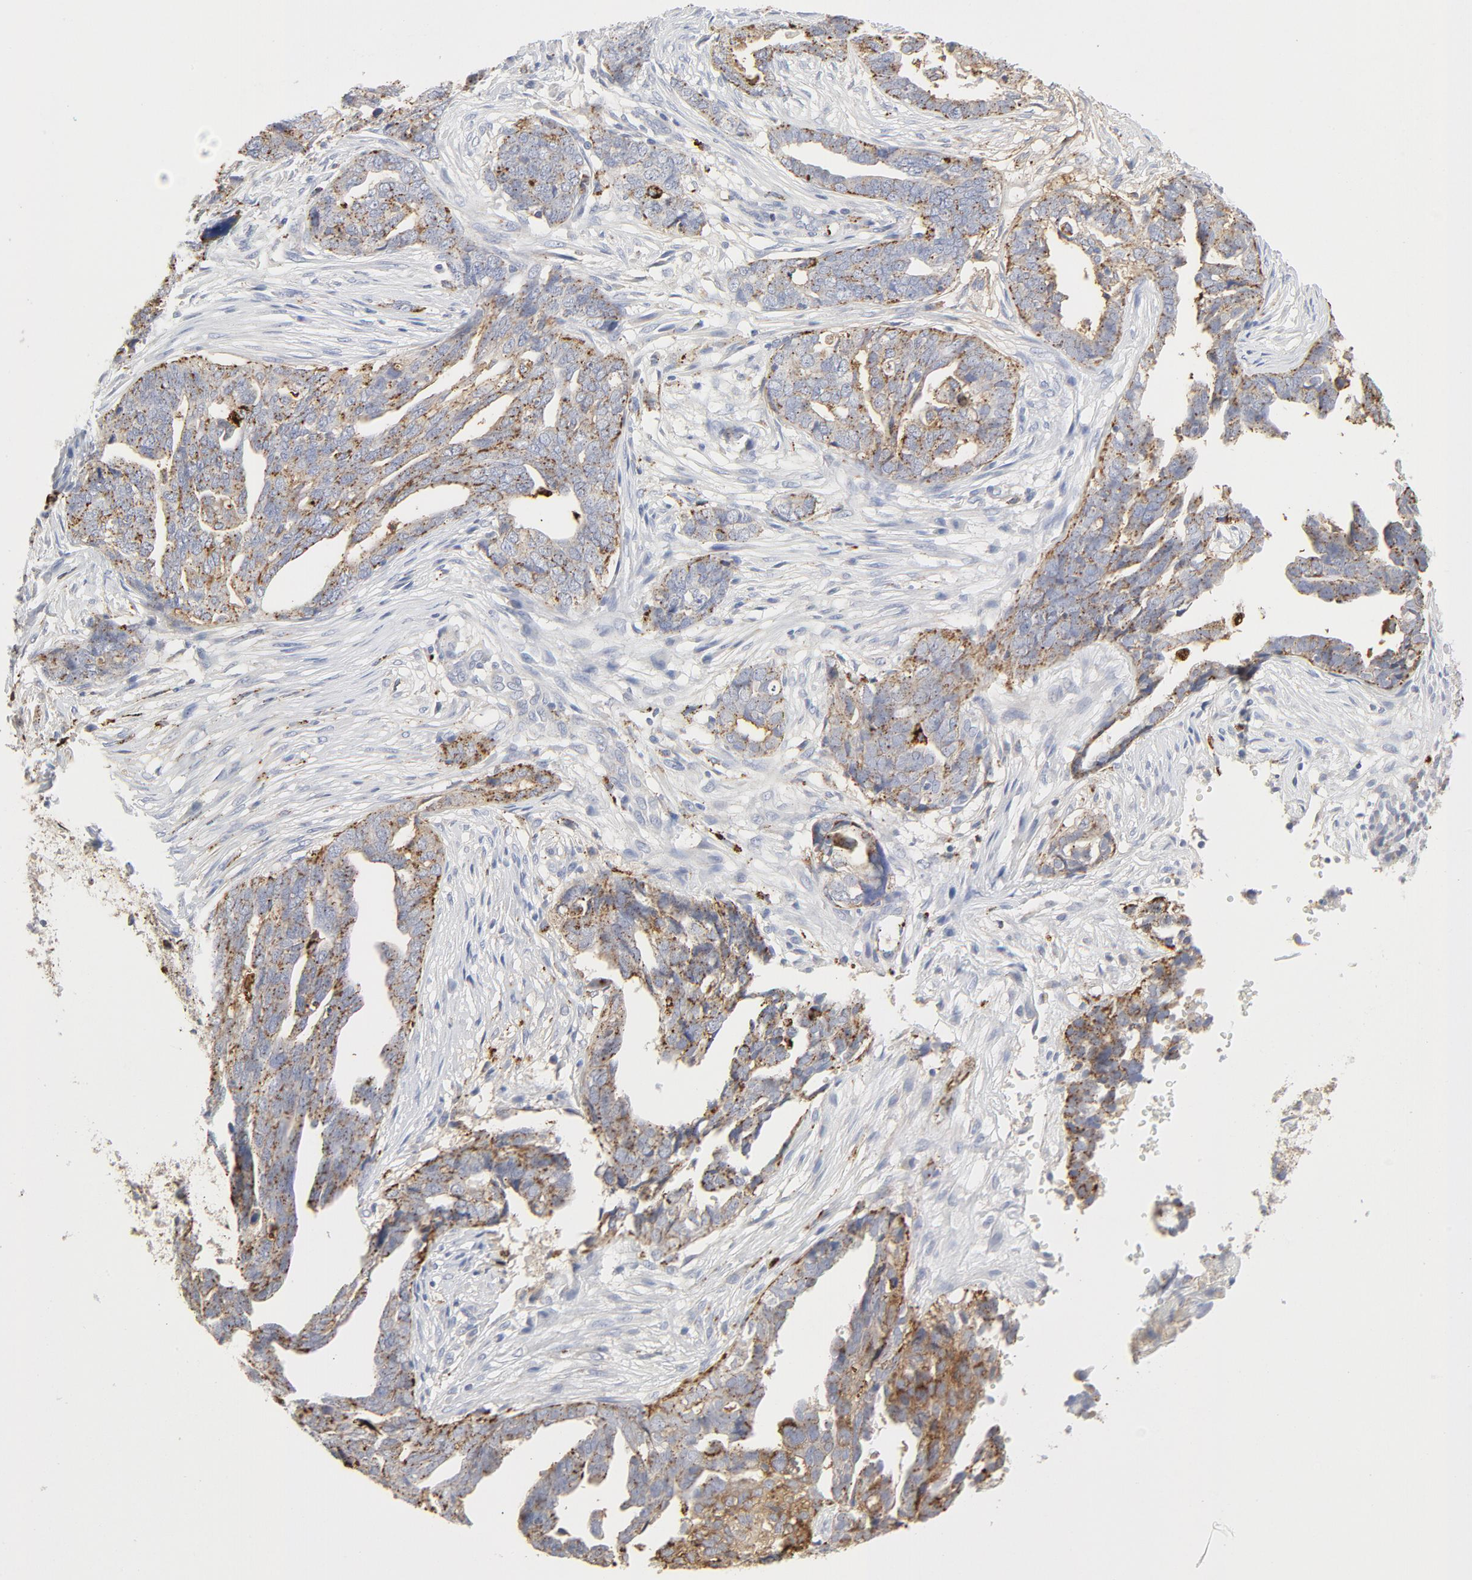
{"staining": {"intensity": "moderate", "quantity": "25%-75%", "location": "cytoplasmic/membranous"}, "tissue": "ovarian cancer", "cell_type": "Tumor cells", "image_type": "cancer", "snomed": [{"axis": "morphology", "description": "Normal tissue, NOS"}, {"axis": "morphology", "description": "Cystadenocarcinoma, serous, NOS"}, {"axis": "topography", "description": "Fallopian tube"}, {"axis": "topography", "description": "Ovary"}], "caption": "Serous cystadenocarcinoma (ovarian) stained with DAB (3,3'-diaminobenzidine) IHC displays medium levels of moderate cytoplasmic/membranous positivity in approximately 25%-75% of tumor cells.", "gene": "MAGEB17", "patient": {"sex": "female", "age": 56}}